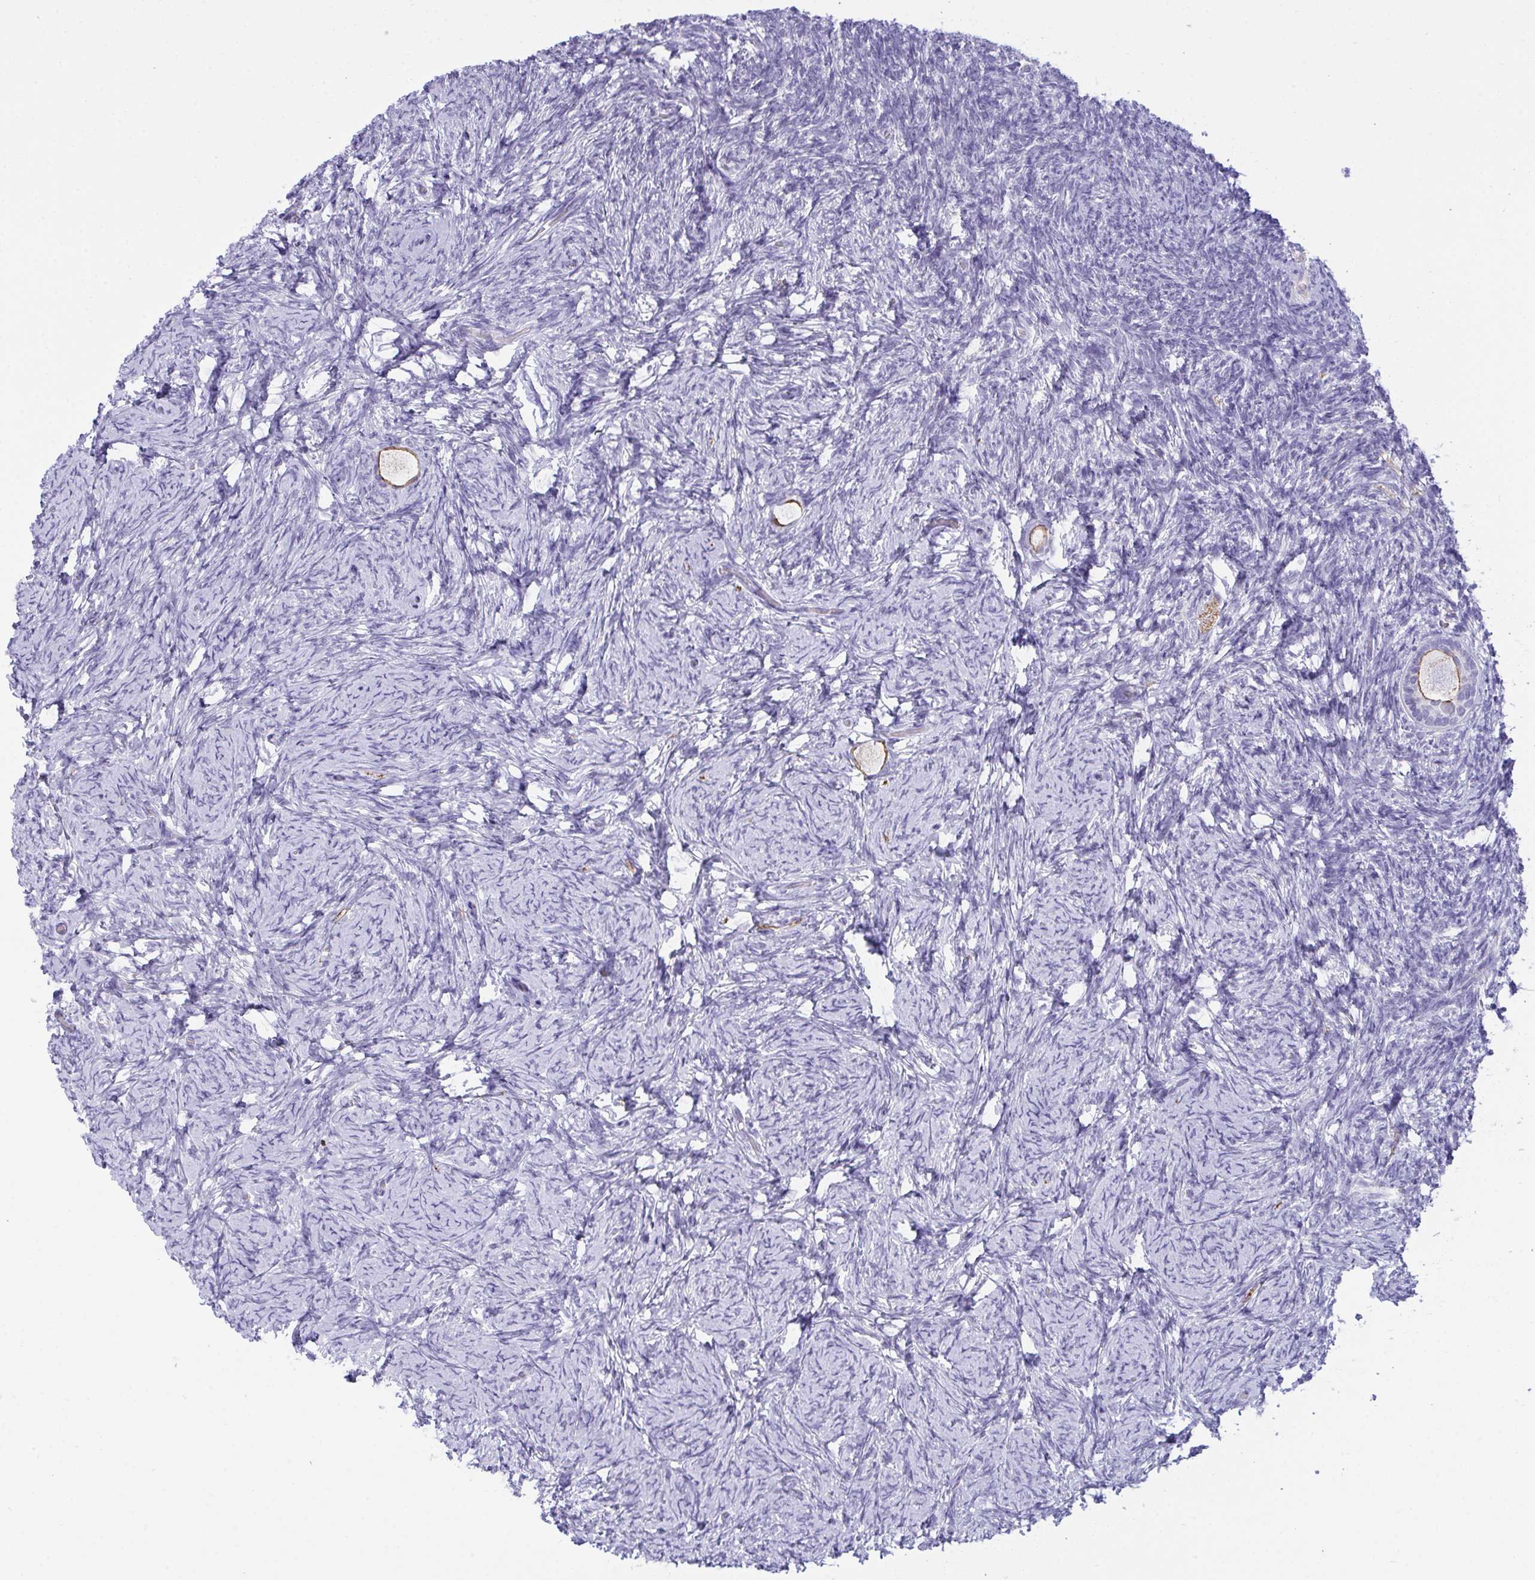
{"staining": {"intensity": "moderate", "quantity": "25%-75%", "location": "cytoplasmic/membranous"}, "tissue": "ovary", "cell_type": "Follicle cells", "image_type": "normal", "snomed": [{"axis": "morphology", "description": "Normal tissue, NOS"}, {"axis": "topography", "description": "Ovary"}], "caption": "Protein expression by immunohistochemistry exhibits moderate cytoplasmic/membranous expression in approximately 25%-75% of follicle cells in unremarkable ovary. The protein of interest is stained brown, and the nuclei are stained in blue (DAB (3,3'-diaminobenzidine) IHC with brightfield microscopy, high magnification).", "gene": "SEMA6B", "patient": {"sex": "female", "age": 34}}